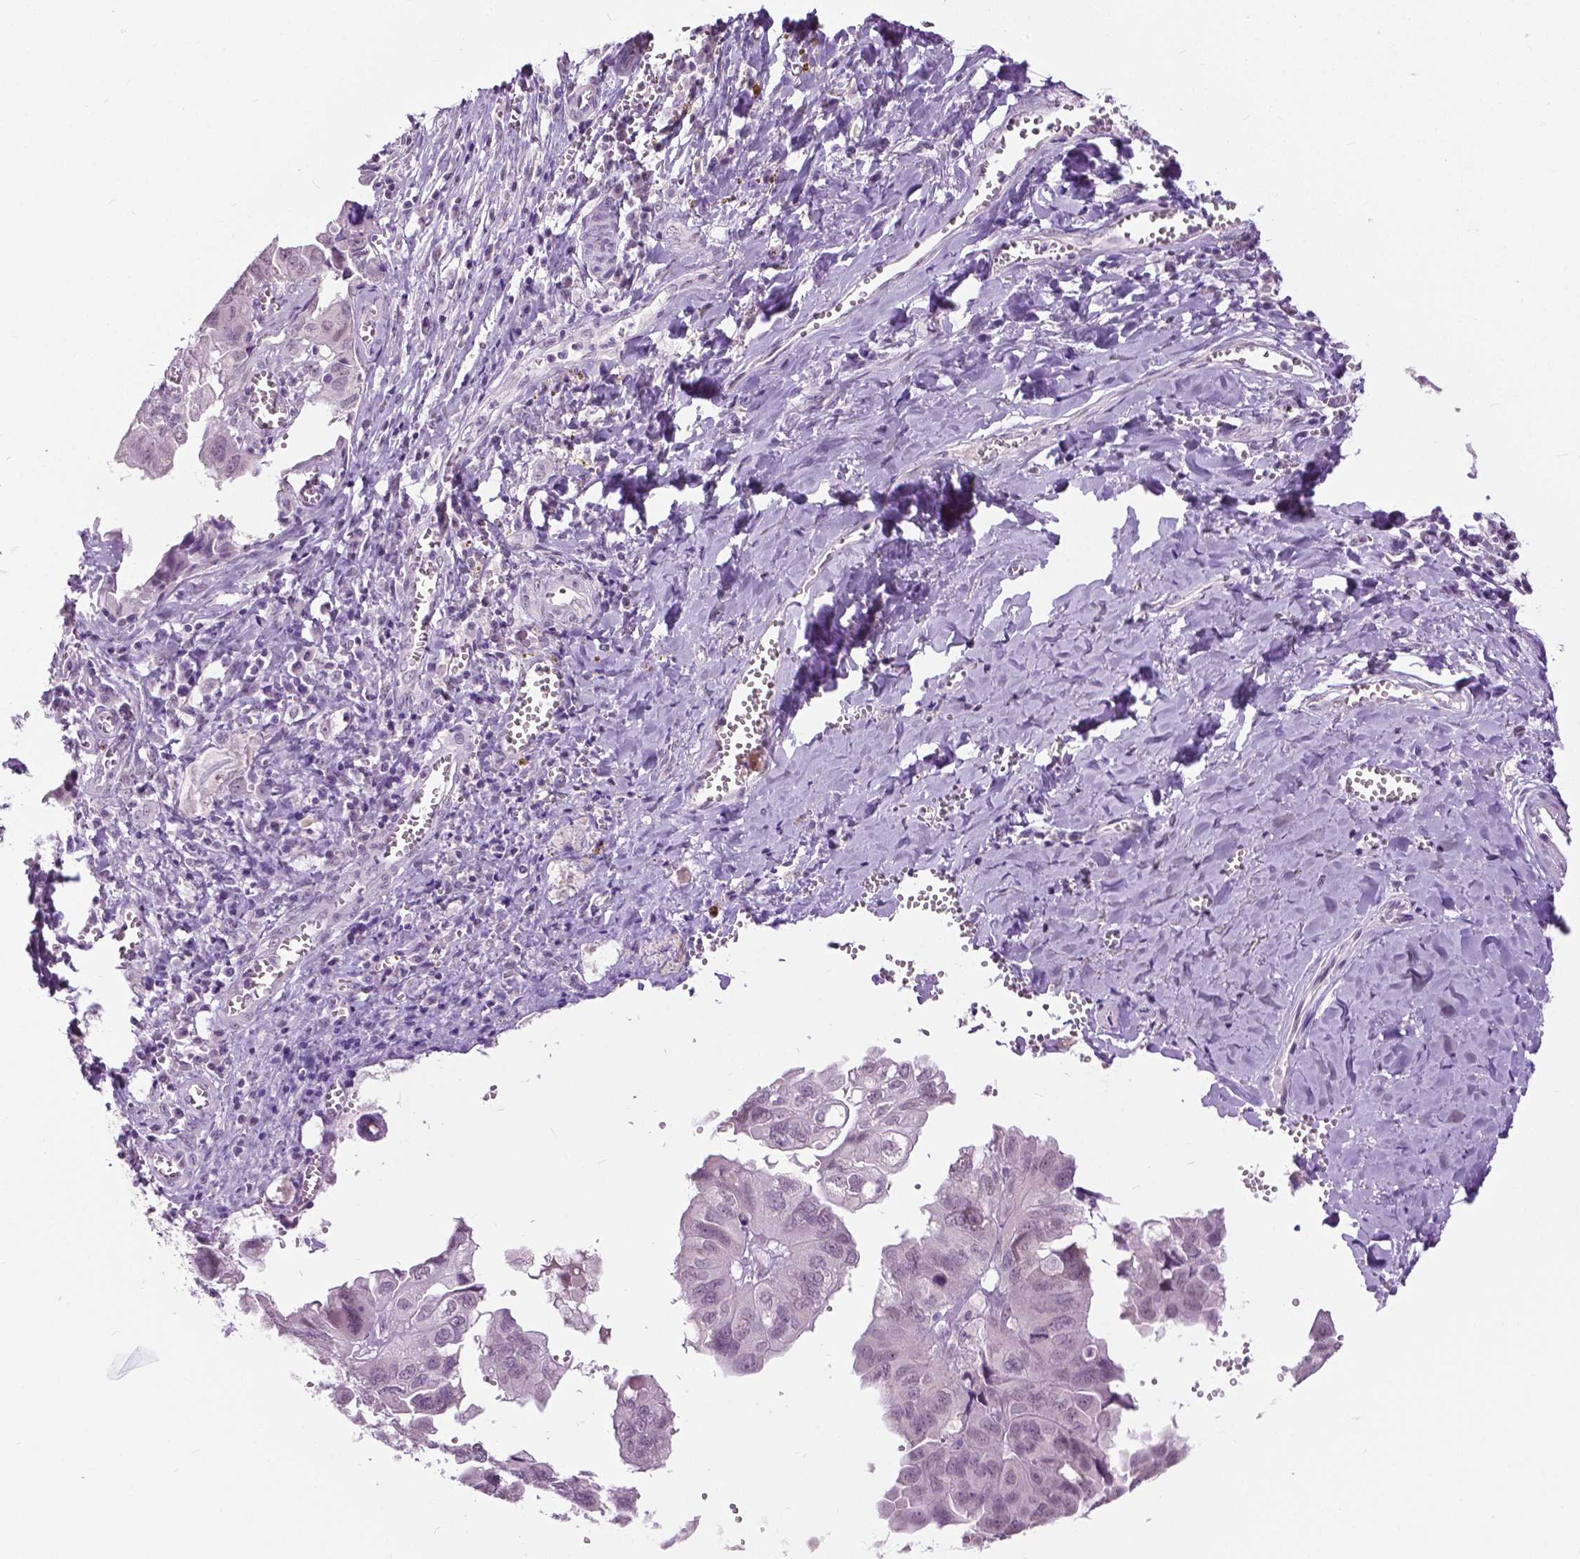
{"staining": {"intensity": "negative", "quantity": "none", "location": "none"}, "tissue": "ovarian cancer", "cell_type": "Tumor cells", "image_type": "cancer", "snomed": [{"axis": "morphology", "description": "Cystadenocarcinoma, serous, NOS"}, {"axis": "topography", "description": "Ovary"}], "caption": "The IHC histopathology image has no significant staining in tumor cells of ovarian cancer (serous cystadenocarcinoma) tissue.", "gene": "GPR37L1", "patient": {"sex": "female", "age": 79}}